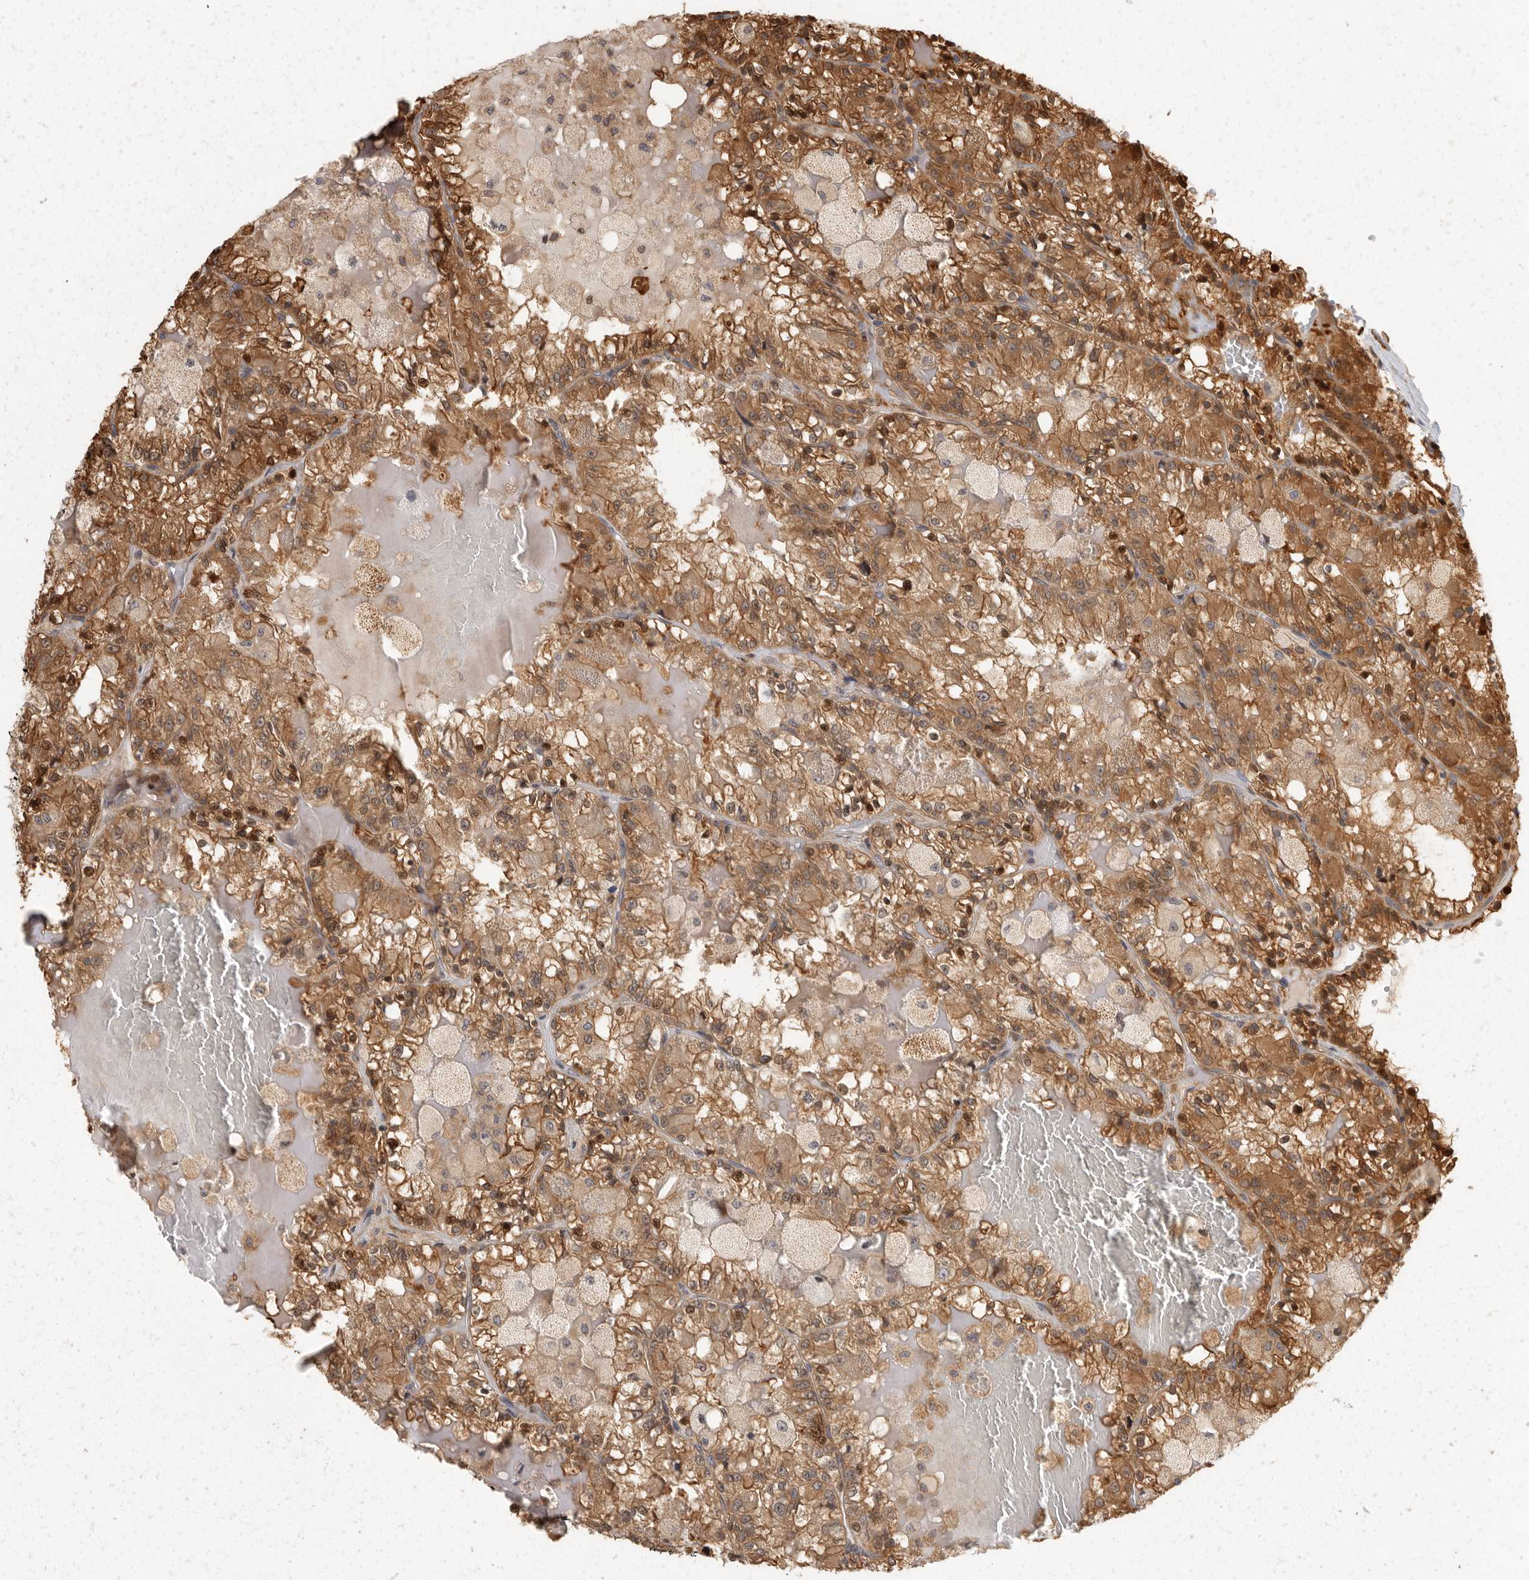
{"staining": {"intensity": "strong", "quantity": ">75%", "location": "cytoplasmic/membranous,nuclear"}, "tissue": "renal cancer", "cell_type": "Tumor cells", "image_type": "cancer", "snomed": [{"axis": "morphology", "description": "Adenocarcinoma, NOS"}, {"axis": "topography", "description": "Kidney"}], "caption": "IHC of human renal cancer (adenocarcinoma) displays high levels of strong cytoplasmic/membranous and nuclear staining in about >75% of tumor cells.", "gene": "SWT1", "patient": {"sex": "female", "age": 56}}